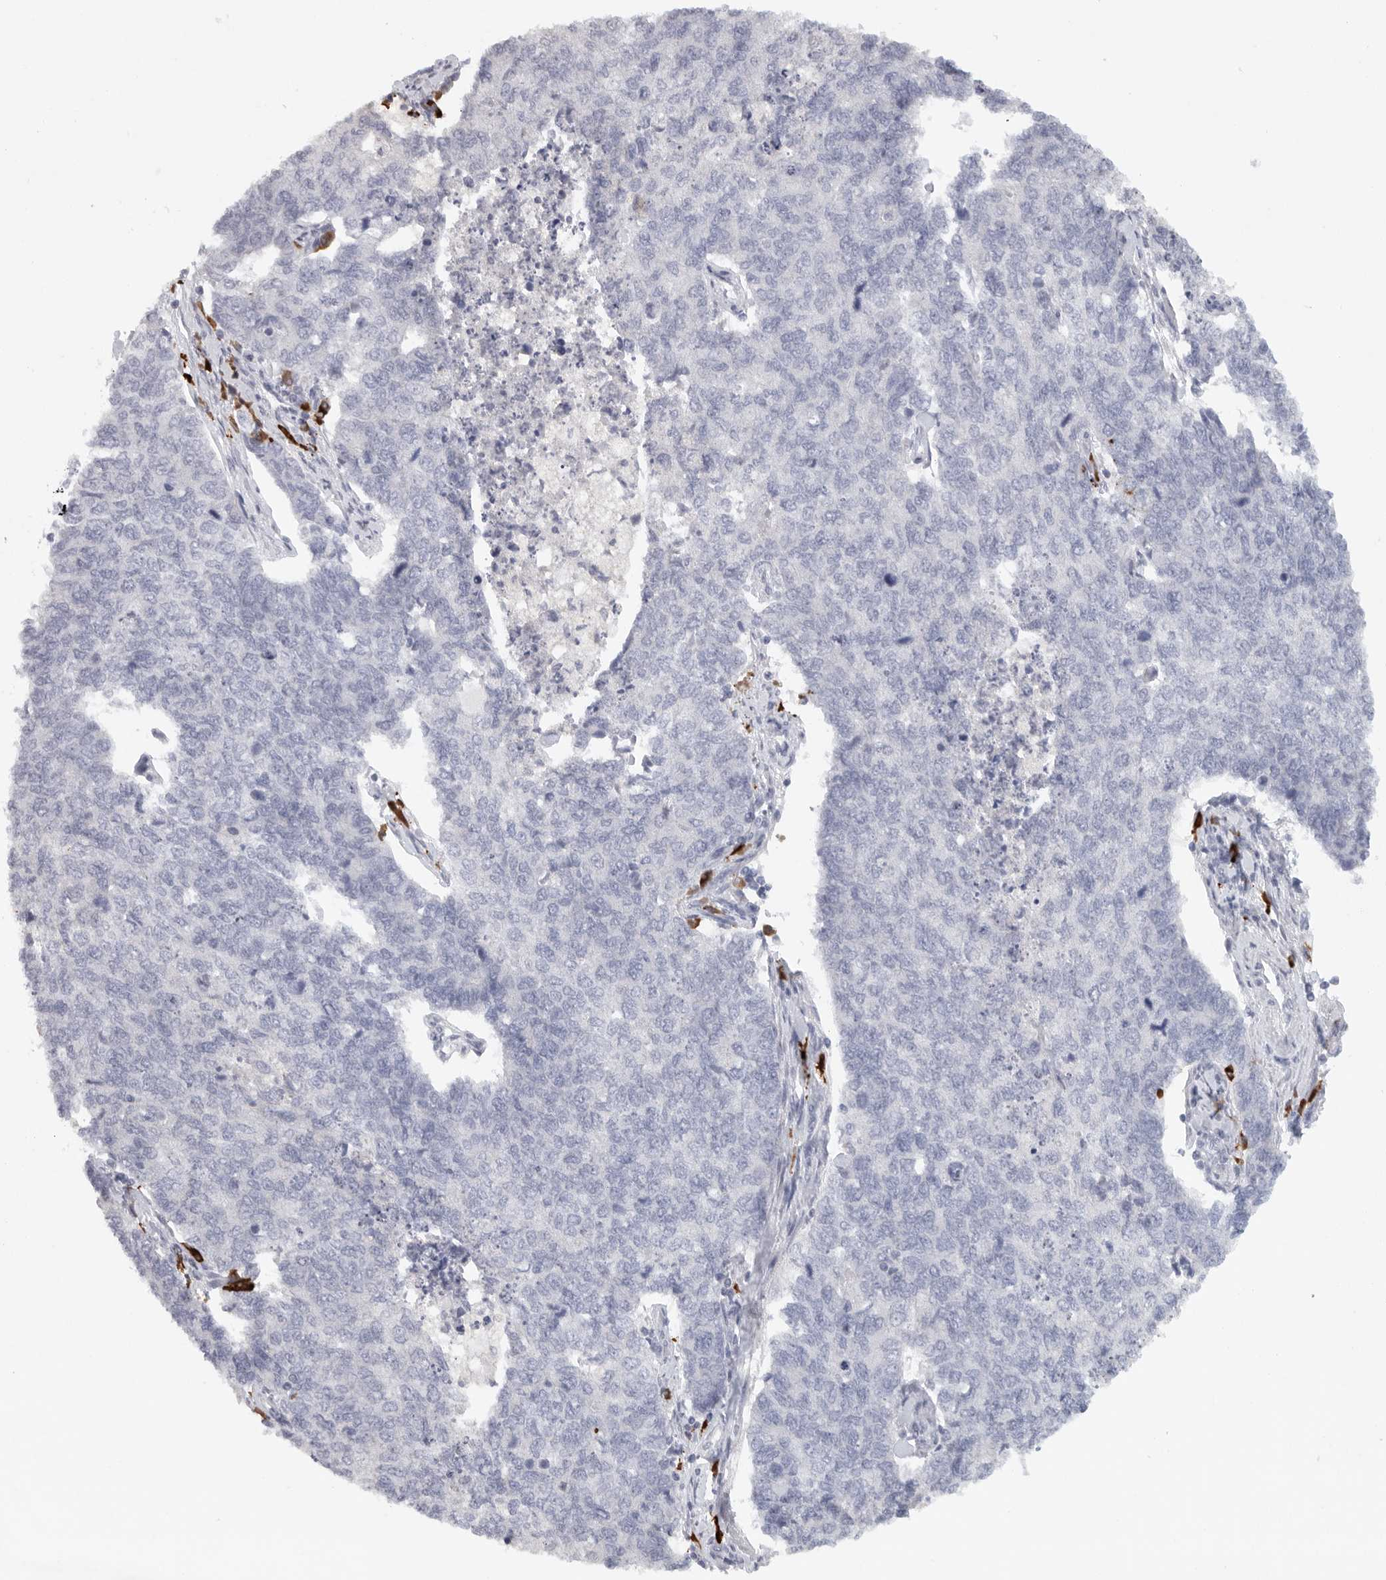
{"staining": {"intensity": "negative", "quantity": "none", "location": "none"}, "tissue": "cervical cancer", "cell_type": "Tumor cells", "image_type": "cancer", "snomed": [{"axis": "morphology", "description": "Squamous cell carcinoma, NOS"}, {"axis": "topography", "description": "Cervix"}], "caption": "Human cervical cancer (squamous cell carcinoma) stained for a protein using IHC displays no expression in tumor cells.", "gene": "TMEM69", "patient": {"sex": "female", "age": 63}}